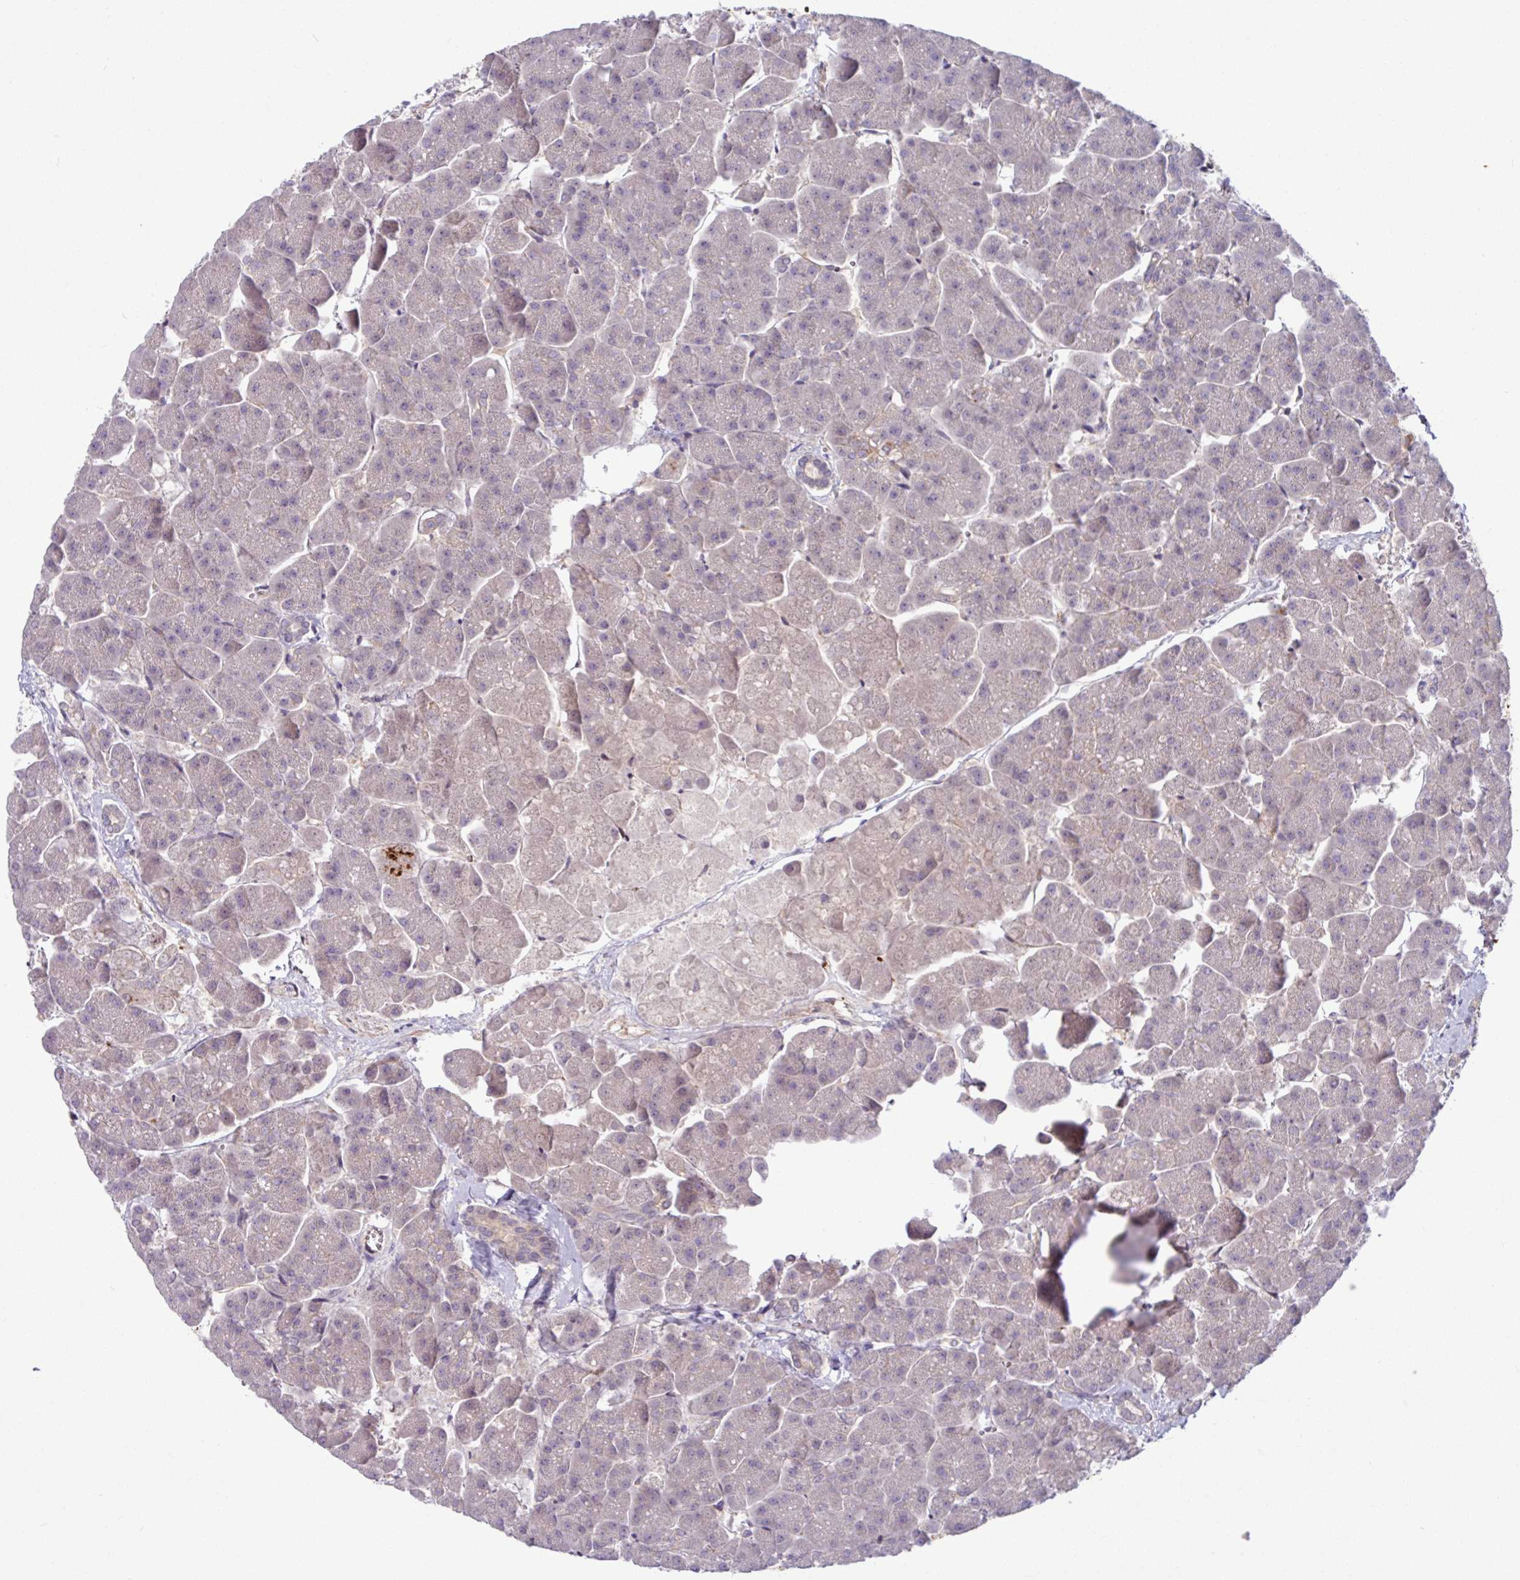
{"staining": {"intensity": "moderate", "quantity": "<25%", "location": "cytoplasmic/membranous"}, "tissue": "pancreas", "cell_type": "Exocrine glandular cells", "image_type": "normal", "snomed": [{"axis": "morphology", "description": "Normal tissue, NOS"}, {"axis": "topography", "description": "Pancreas"}, {"axis": "topography", "description": "Peripheral nerve tissue"}], "caption": "This micrograph demonstrates immunohistochemistry staining of benign human pancreas, with low moderate cytoplasmic/membranous staining in approximately <25% of exocrine glandular cells.", "gene": "B4GALNT4", "patient": {"sex": "male", "age": 54}}